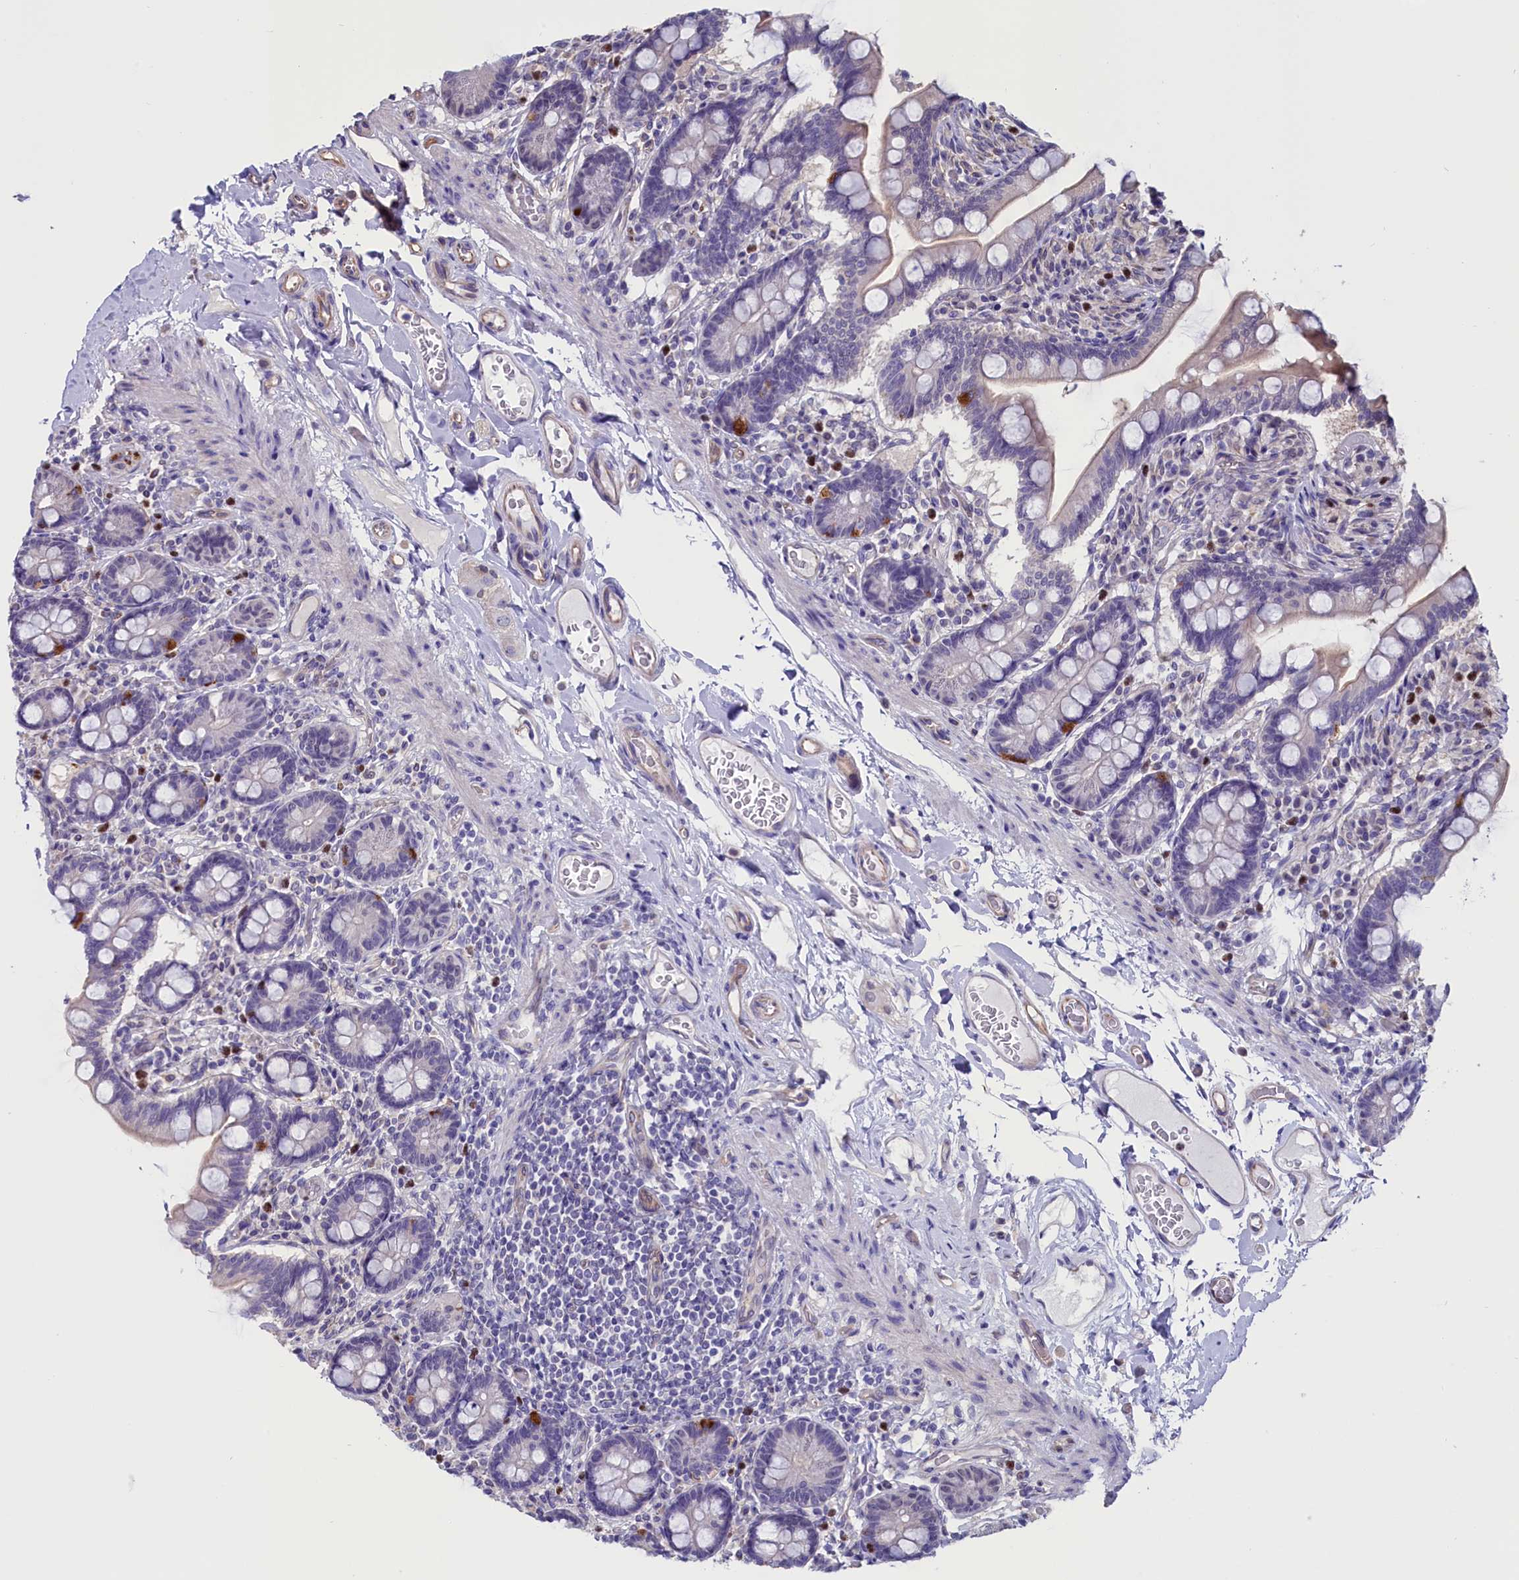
{"staining": {"intensity": "moderate", "quantity": "25%-75%", "location": "cytoplasmic/membranous"}, "tissue": "small intestine", "cell_type": "Glandular cells", "image_type": "normal", "snomed": [{"axis": "morphology", "description": "Normal tissue, NOS"}, {"axis": "topography", "description": "Small intestine"}], "caption": "Immunohistochemical staining of unremarkable small intestine exhibits 25%-75% levels of moderate cytoplasmic/membranous protein staining in about 25%-75% of glandular cells.", "gene": "PDILT", "patient": {"sex": "female", "age": 64}}